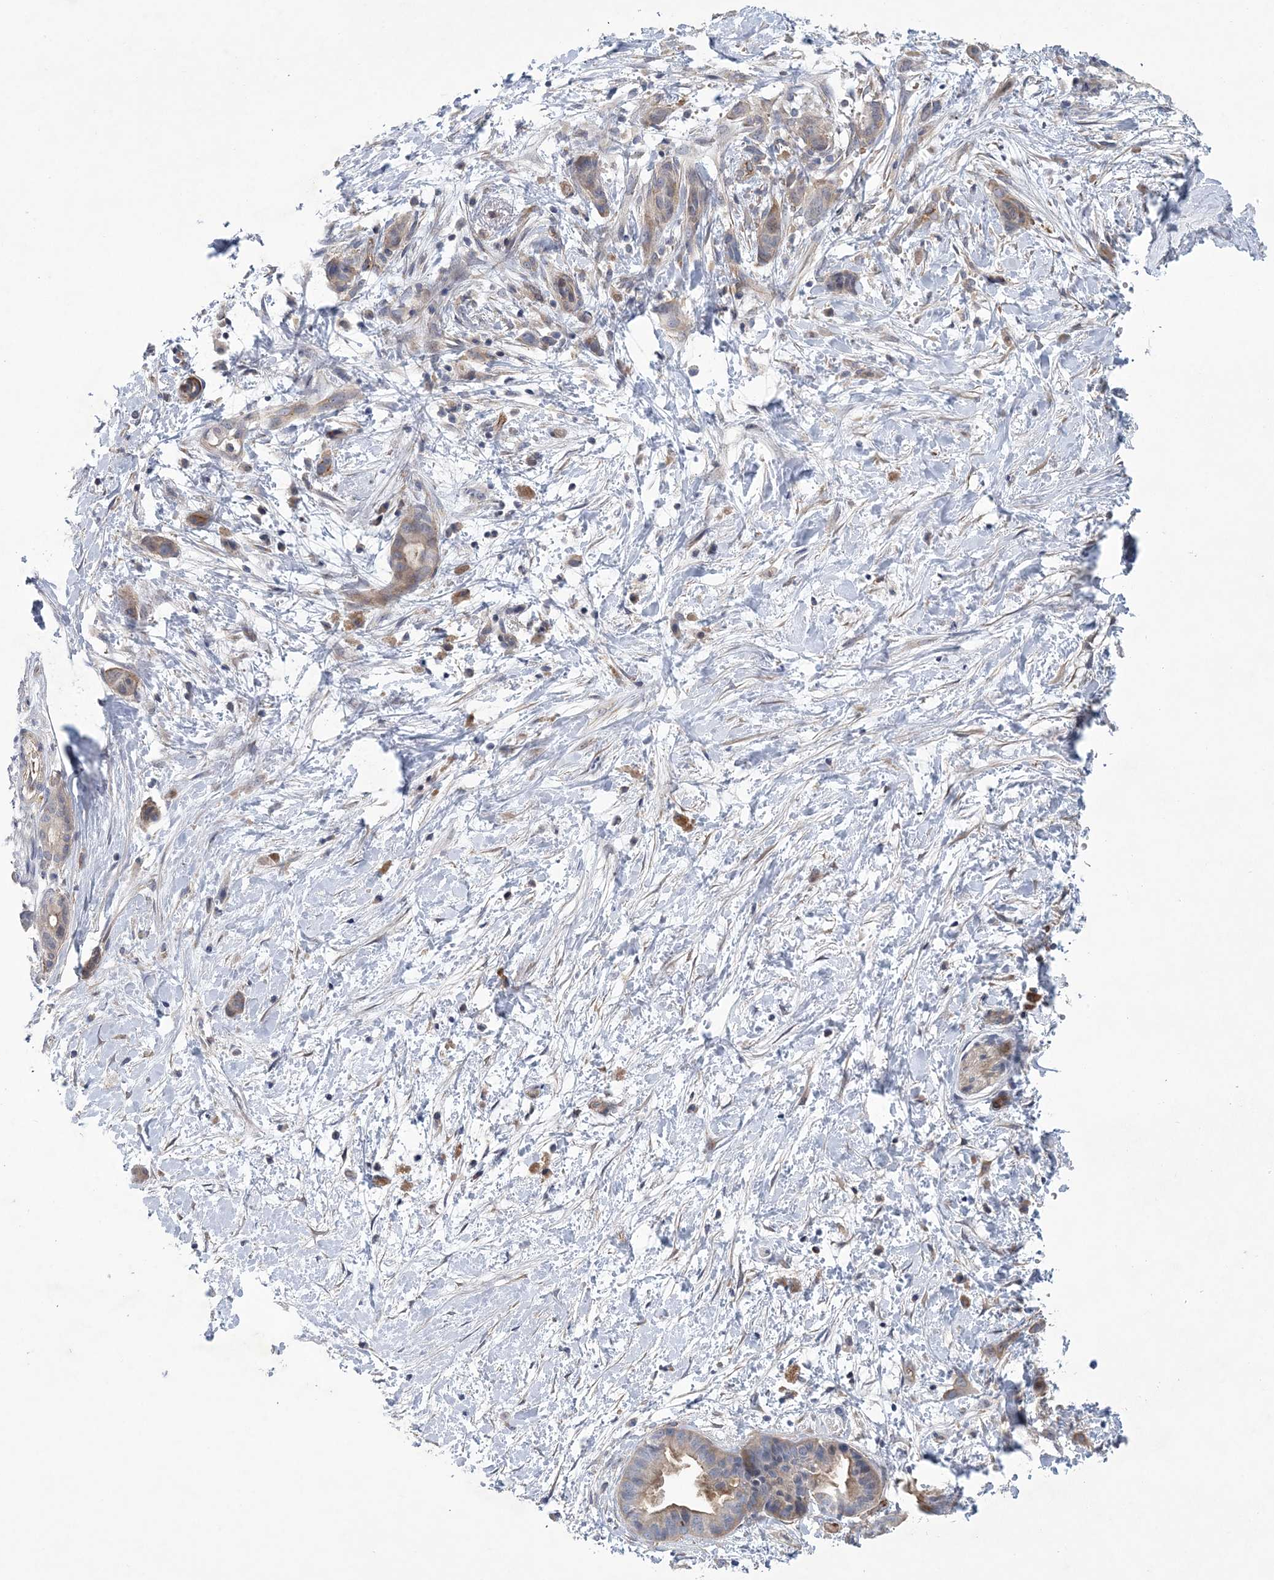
{"staining": {"intensity": "weak", "quantity": "25%-75%", "location": "cytoplasmic/membranous"}, "tissue": "pancreatic cancer", "cell_type": "Tumor cells", "image_type": "cancer", "snomed": [{"axis": "morphology", "description": "Normal tissue, NOS"}, {"axis": "morphology", "description": "Adenocarcinoma, NOS"}, {"axis": "topography", "description": "Pancreas"}, {"axis": "topography", "description": "Peripheral nerve tissue"}], "caption": "Weak cytoplasmic/membranous positivity is appreciated in about 25%-75% of tumor cells in pancreatic adenocarcinoma.", "gene": "CALN1", "patient": {"sex": "female", "age": 63}}